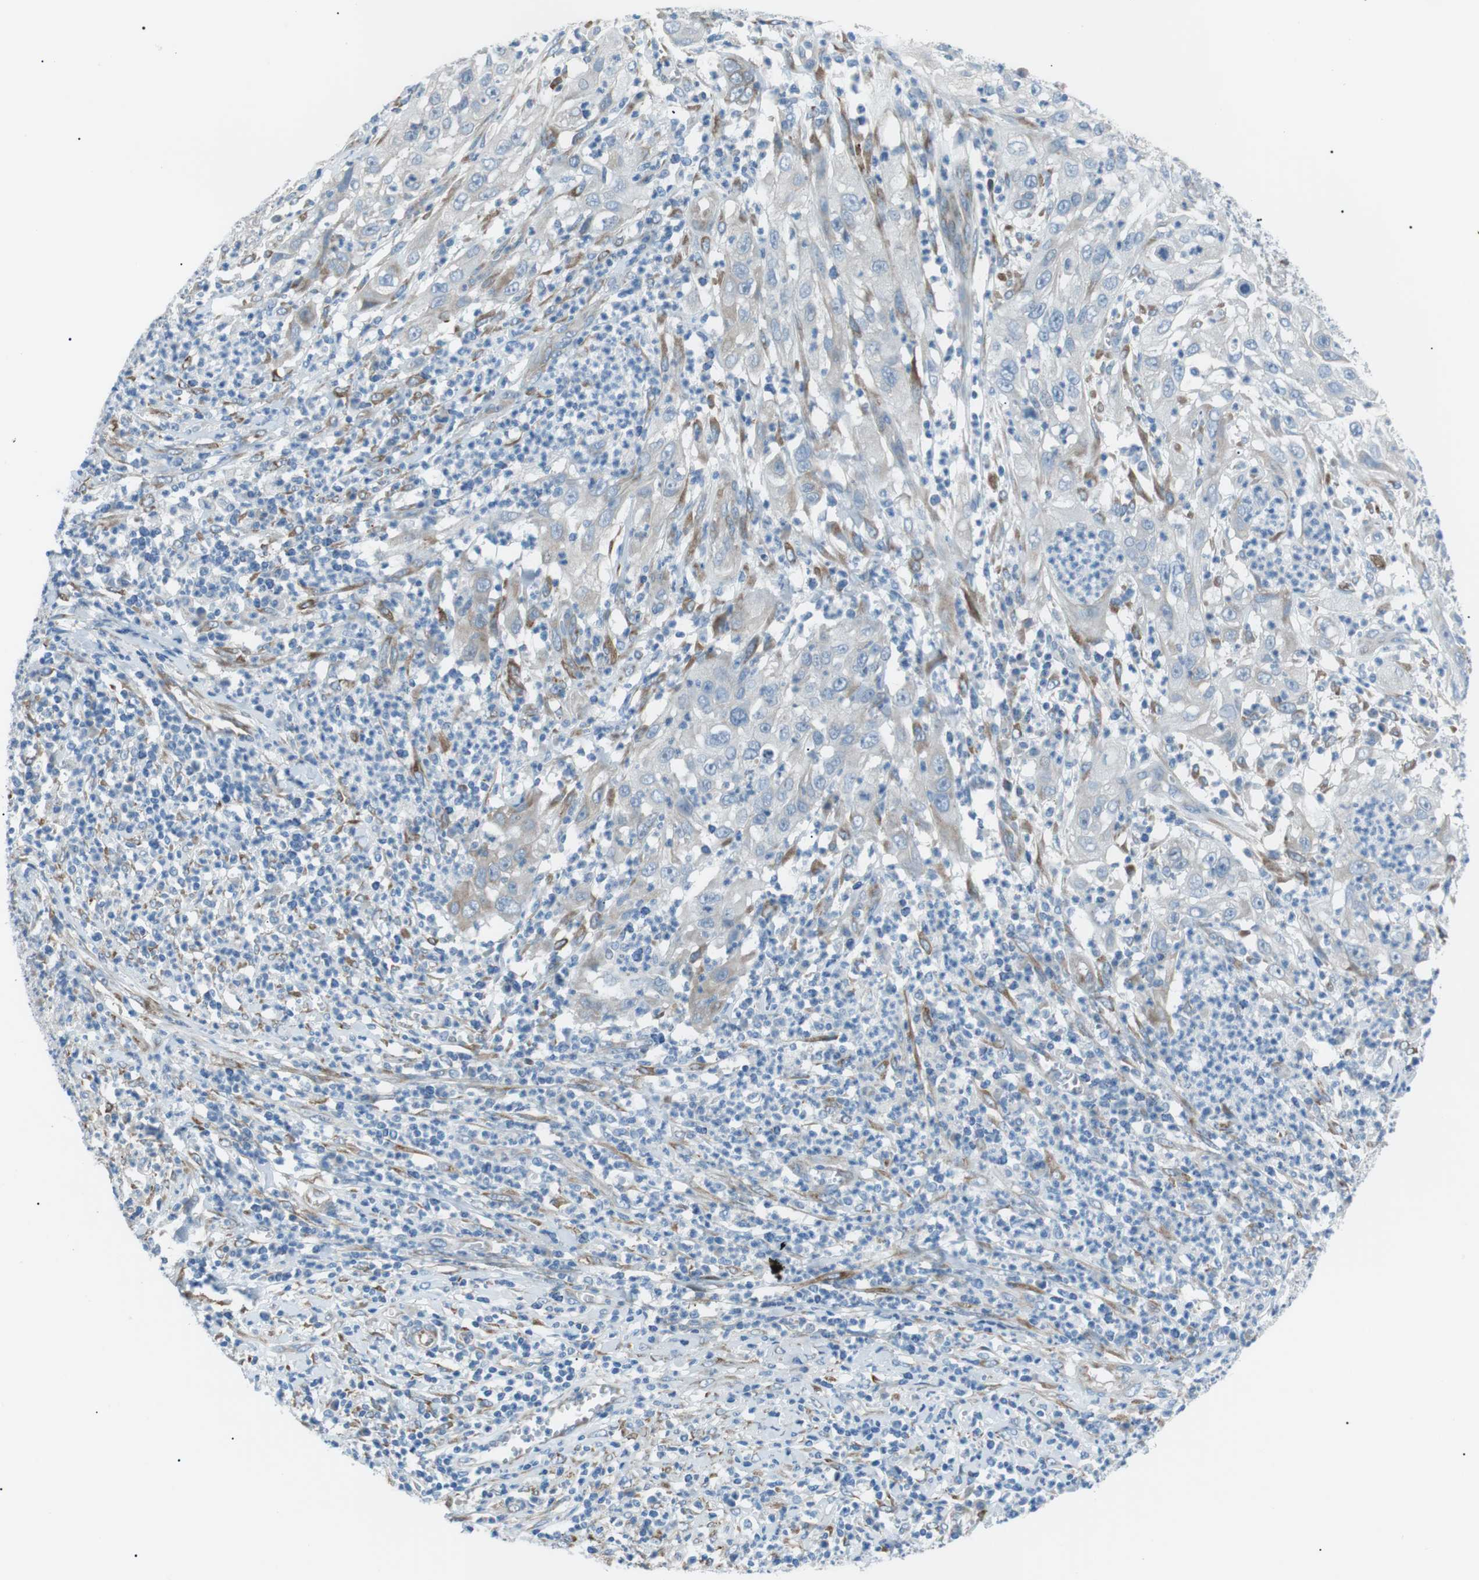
{"staining": {"intensity": "negative", "quantity": "none", "location": "none"}, "tissue": "cervical cancer", "cell_type": "Tumor cells", "image_type": "cancer", "snomed": [{"axis": "morphology", "description": "Squamous cell carcinoma, NOS"}, {"axis": "topography", "description": "Cervix"}], "caption": "This is an immunohistochemistry image of human cervical squamous cell carcinoma. There is no staining in tumor cells.", "gene": "MTARC2", "patient": {"sex": "female", "age": 32}}